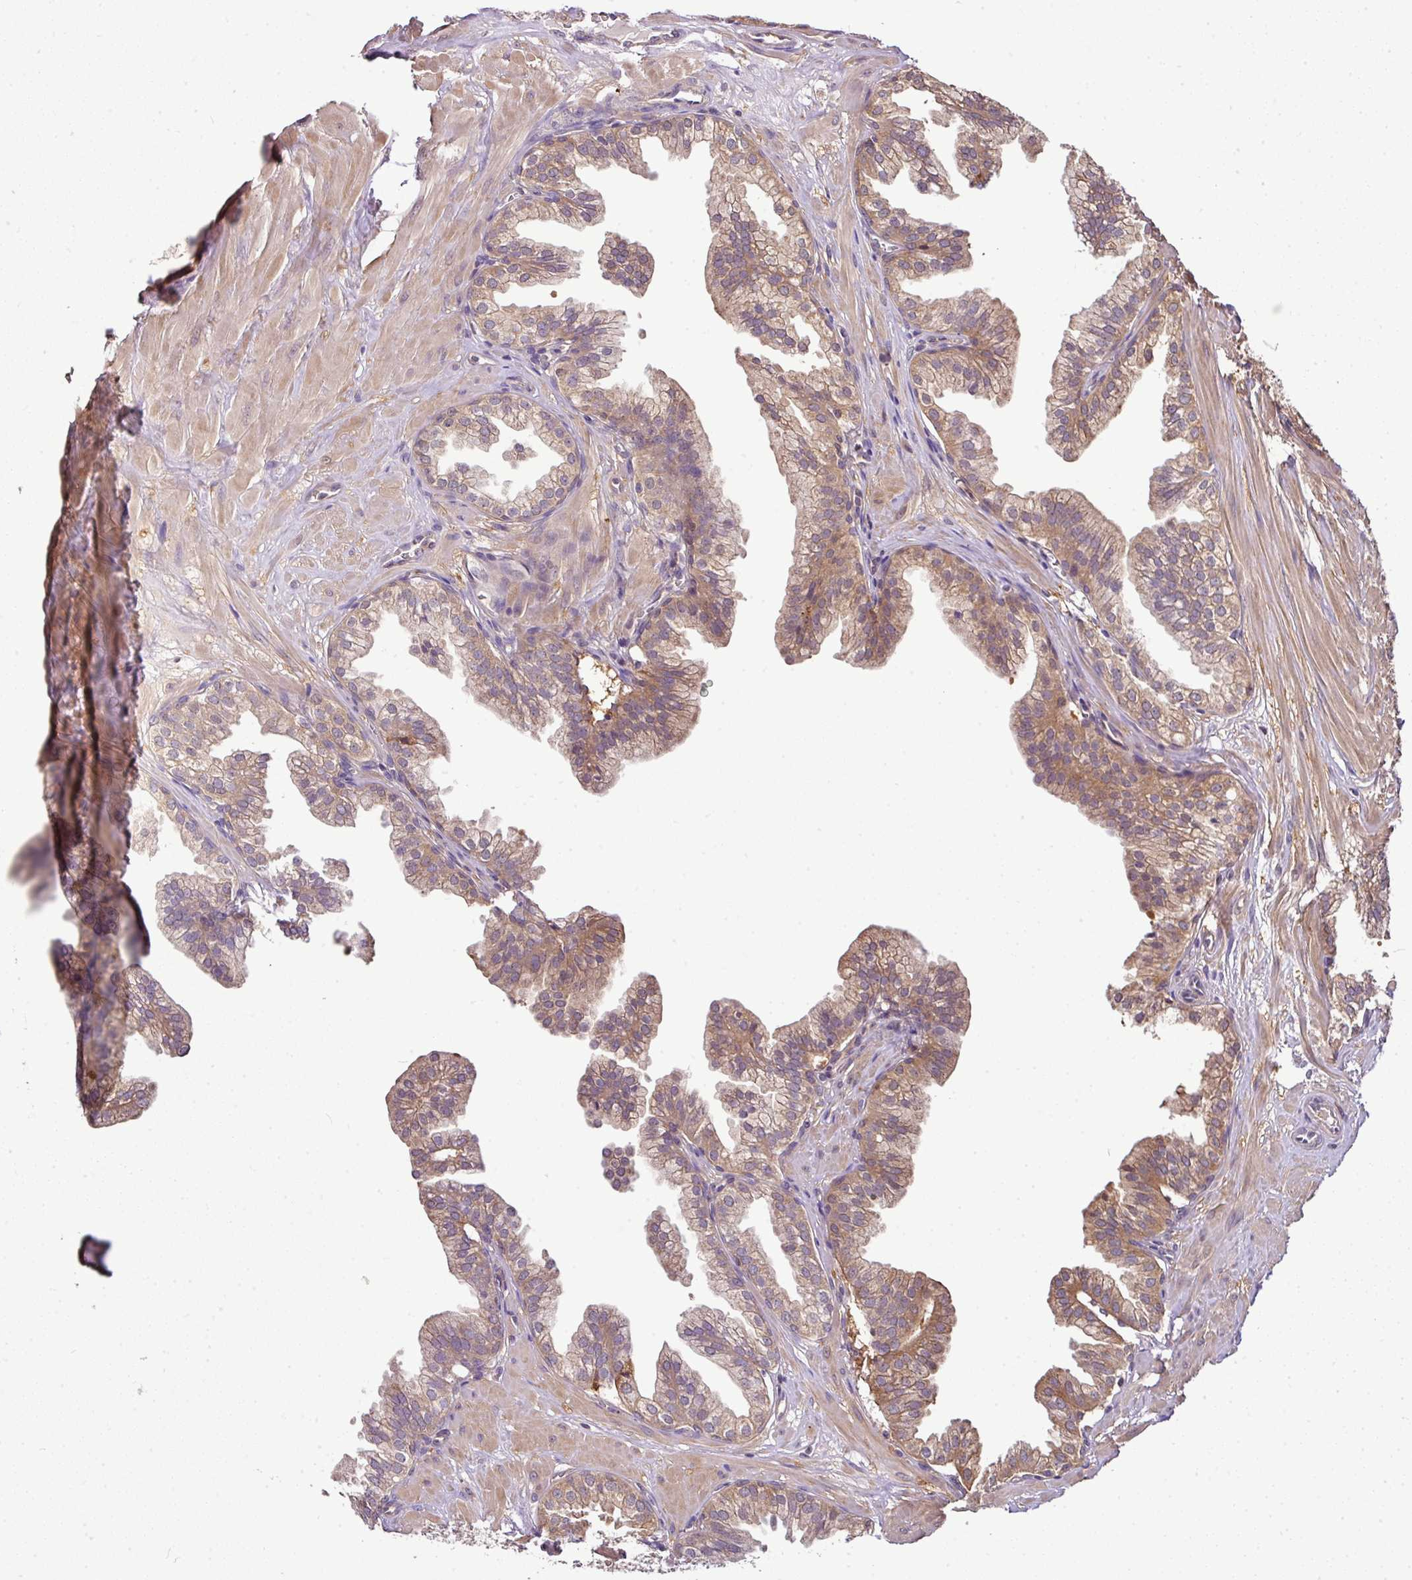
{"staining": {"intensity": "moderate", "quantity": "25%-75%", "location": "cytoplasmic/membranous"}, "tissue": "prostate", "cell_type": "Glandular cells", "image_type": "normal", "snomed": [{"axis": "morphology", "description": "Normal tissue, NOS"}, {"axis": "topography", "description": "Prostate"}, {"axis": "topography", "description": "Peripheral nerve tissue"}], "caption": "Glandular cells display moderate cytoplasmic/membranous positivity in about 25%-75% of cells in unremarkable prostate.", "gene": "TMEM107", "patient": {"sex": "male", "age": 55}}